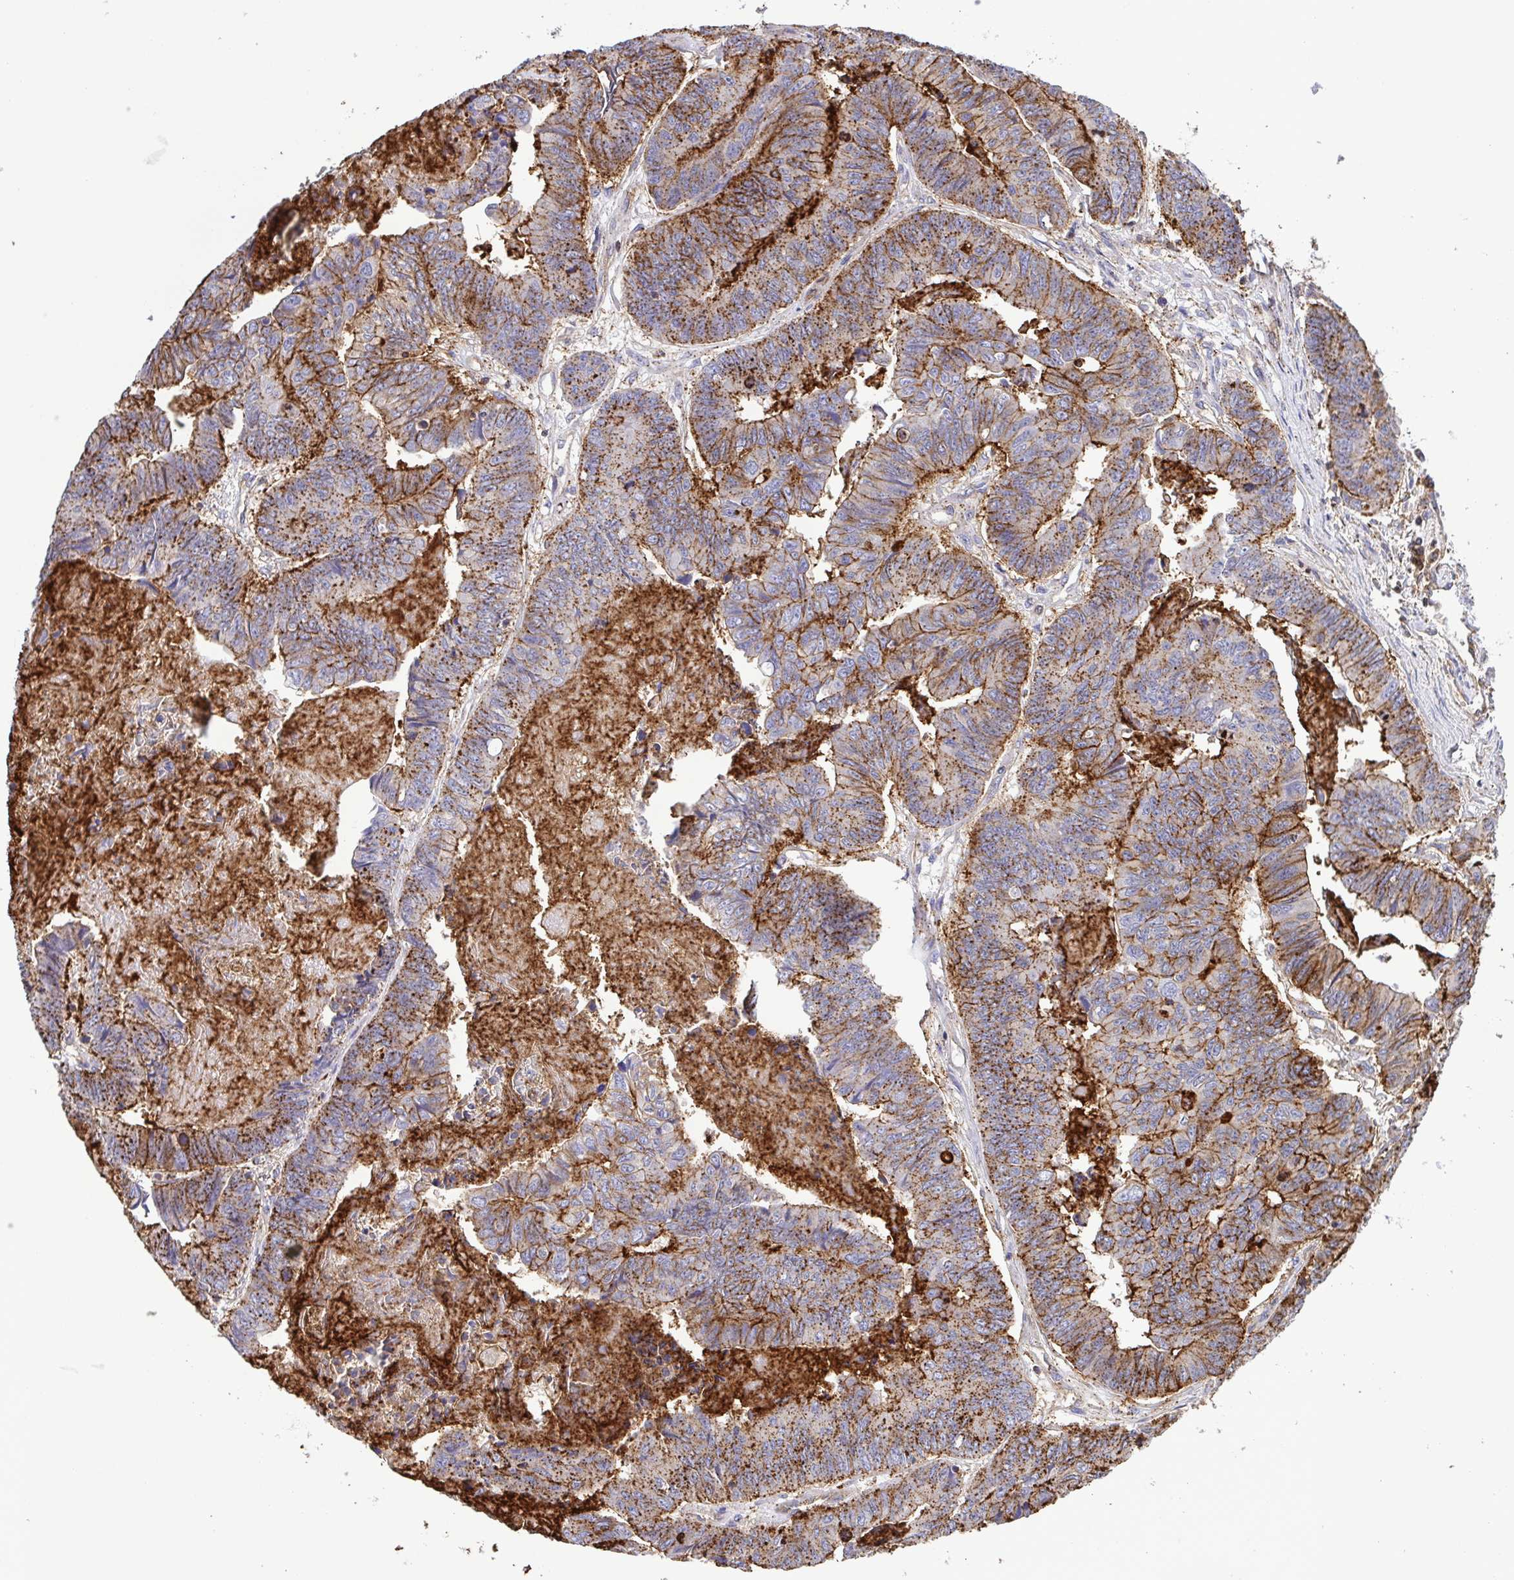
{"staining": {"intensity": "moderate", "quantity": "25%-75%", "location": "cytoplasmic/membranous"}, "tissue": "stomach cancer", "cell_type": "Tumor cells", "image_type": "cancer", "snomed": [{"axis": "morphology", "description": "Adenocarcinoma, NOS"}, {"axis": "topography", "description": "Stomach, lower"}], "caption": "Immunohistochemistry (IHC) photomicrograph of neoplastic tissue: stomach cancer (adenocarcinoma) stained using IHC shows medium levels of moderate protein expression localized specifically in the cytoplasmic/membranous of tumor cells, appearing as a cytoplasmic/membranous brown color.", "gene": "CHMP1B", "patient": {"sex": "male", "age": 77}}